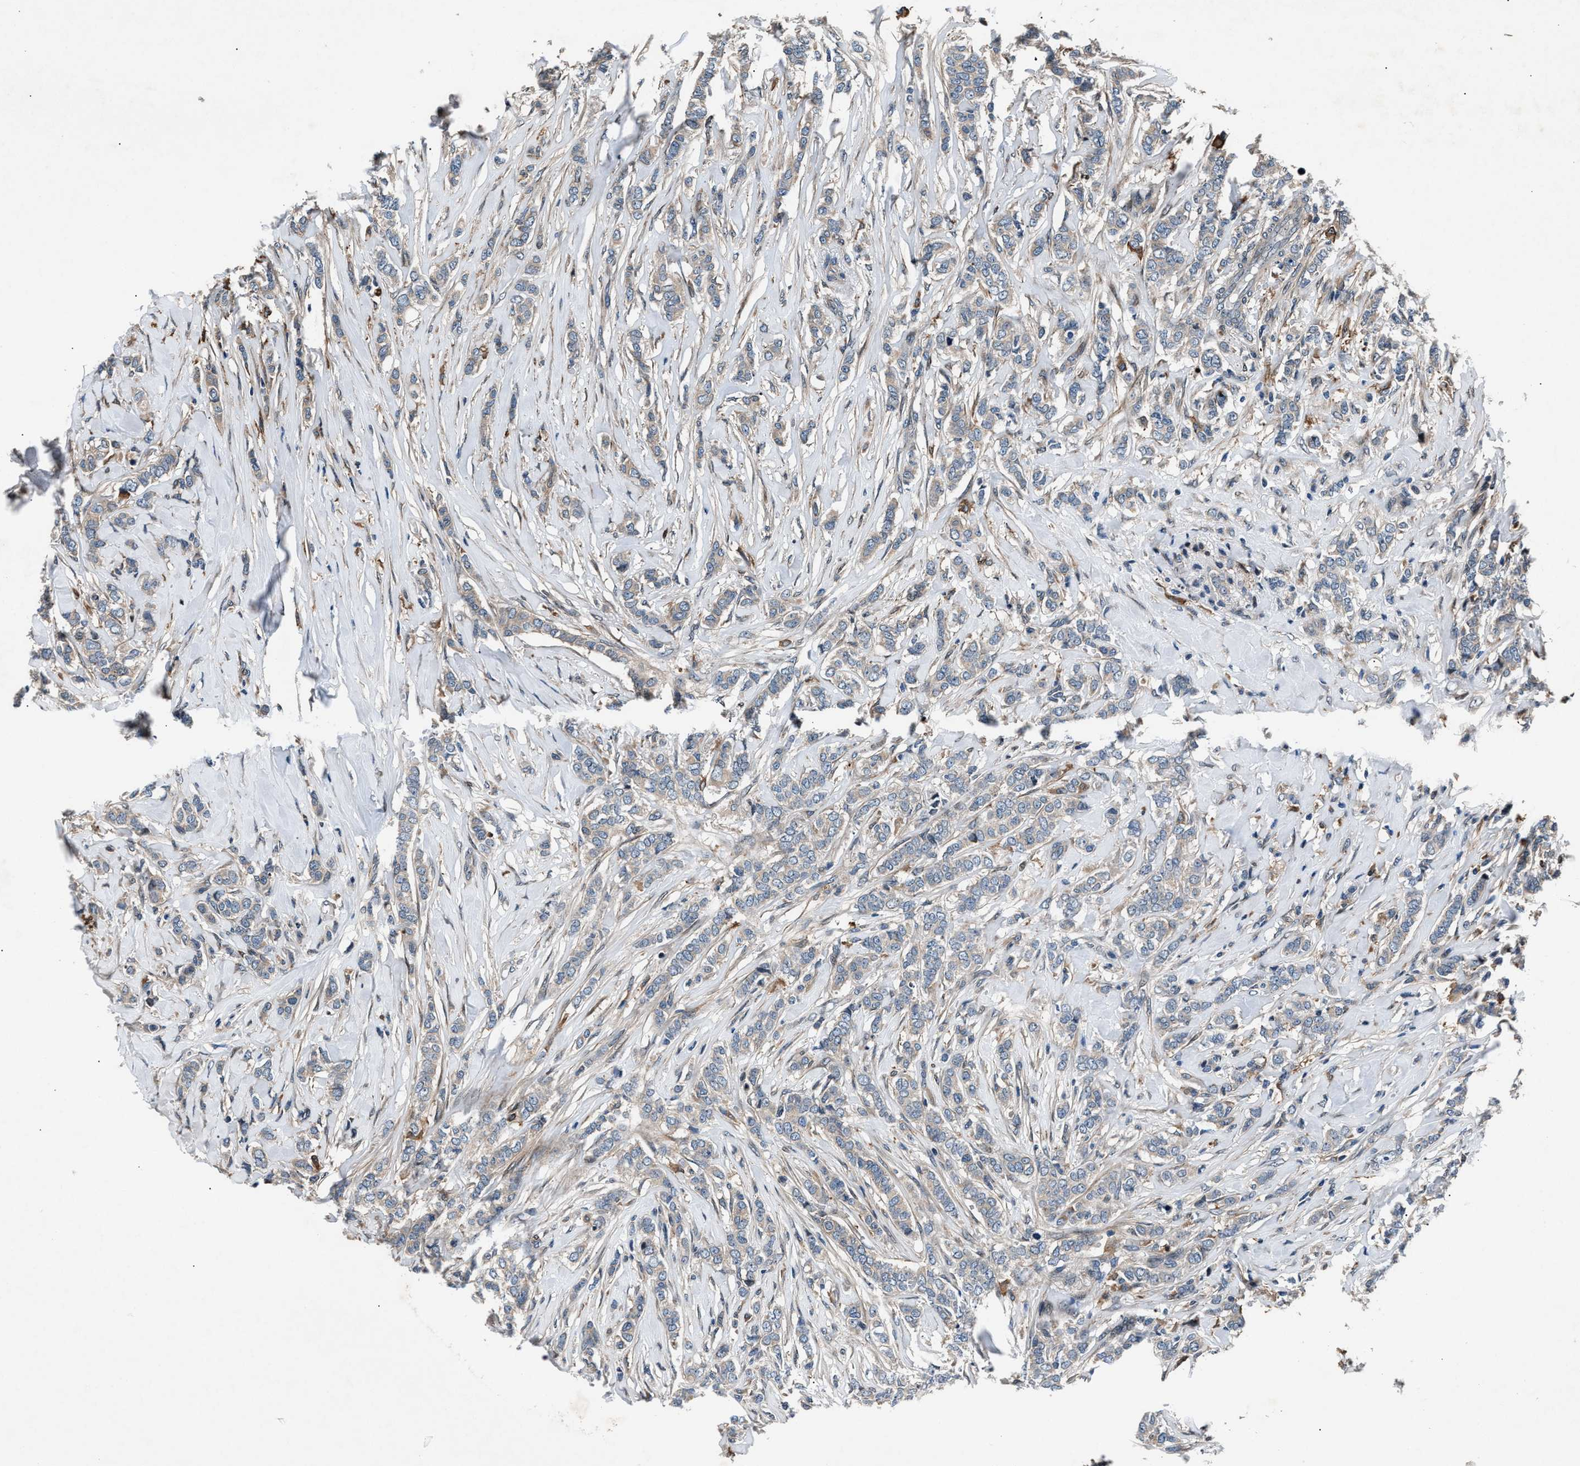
{"staining": {"intensity": "weak", "quantity": "<25%", "location": "cytoplasmic/membranous"}, "tissue": "breast cancer", "cell_type": "Tumor cells", "image_type": "cancer", "snomed": [{"axis": "morphology", "description": "Lobular carcinoma"}, {"axis": "topography", "description": "Skin"}, {"axis": "topography", "description": "Breast"}], "caption": "Tumor cells are negative for protein expression in human breast cancer. (Stains: DAB IHC with hematoxylin counter stain, Microscopy: brightfield microscopy at high magnification).", "gene": "DYNC2I1", "patient": {"sex": "female", "age": 46}}